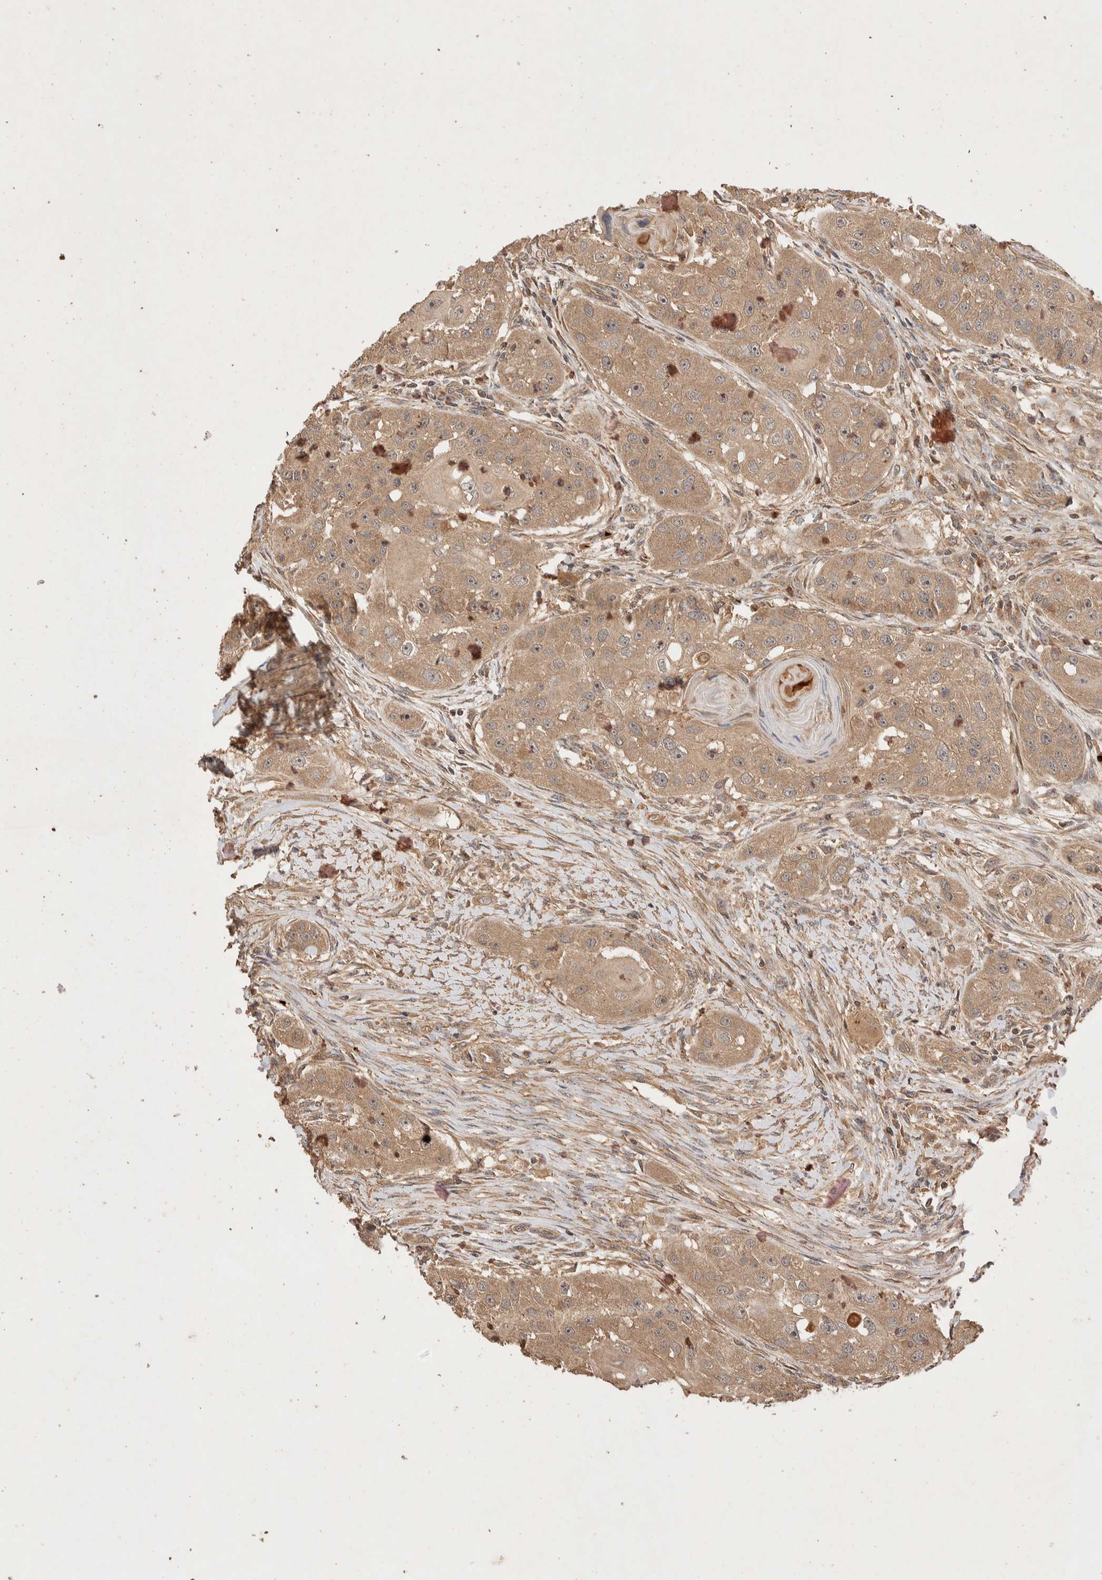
{"staining": {"intensity": "moderate", "quantity": ">75%", "location": "cytoplasmic/membranous"}, "tissue": "head and neck cancer", "cell_type": "Tumor cells", "image_type": "cancer", "snomed": [{"axis": "morphology", "description": "Normal tissue, NOS"}, {"axis": "morphology", "description": "Squamous cell carcinoma, NOS"}, {"axis": "topography", "description": "Skeletal muscle"}, {"axis": "topography", "description": "Head-Neck"}], "caption": "Brown immunohistochemical staining in head and neck cancer demonstrates moderate cytoplasmic/membranous staining in approximately >75% of tumor cells.", "gene": "NSMAF", "patient": {"sex": "male", "age": 51}}